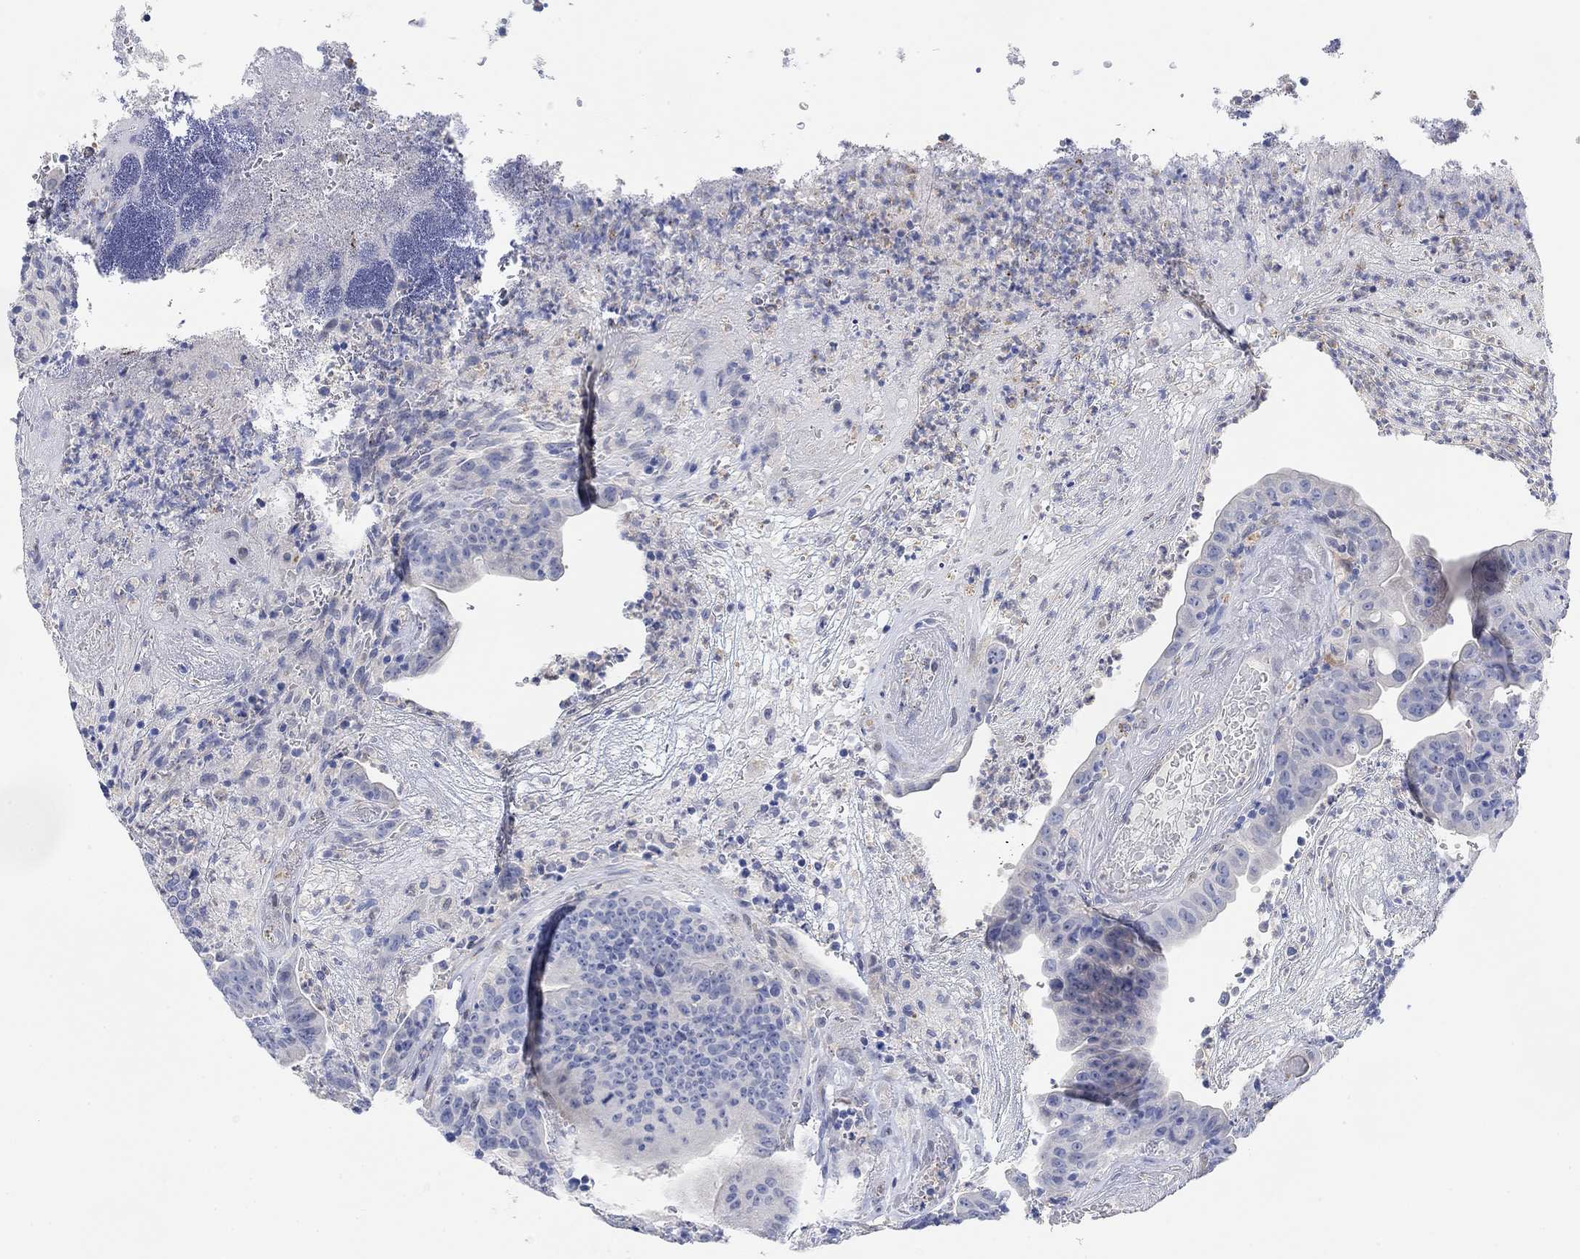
{"staining": {"intensity": "negative", "quantity": "none", "location": "none"}, "tissue": "colorectal cancer", "cell_type": "Tumor cells", "image_type": "cancer", "snomed": [{"axis": "morphology", "description": "Adenocarcinoma, NOS"}, {"axis": "topography", "description": "Colon"}], "caption": "This is an immunohistochemistry (IHC) photomicrograph of colorectal cancer. There is no staining in tumor cells.", "gene": "VAT1L", "patient": {"sex": "female", "age": 75}}